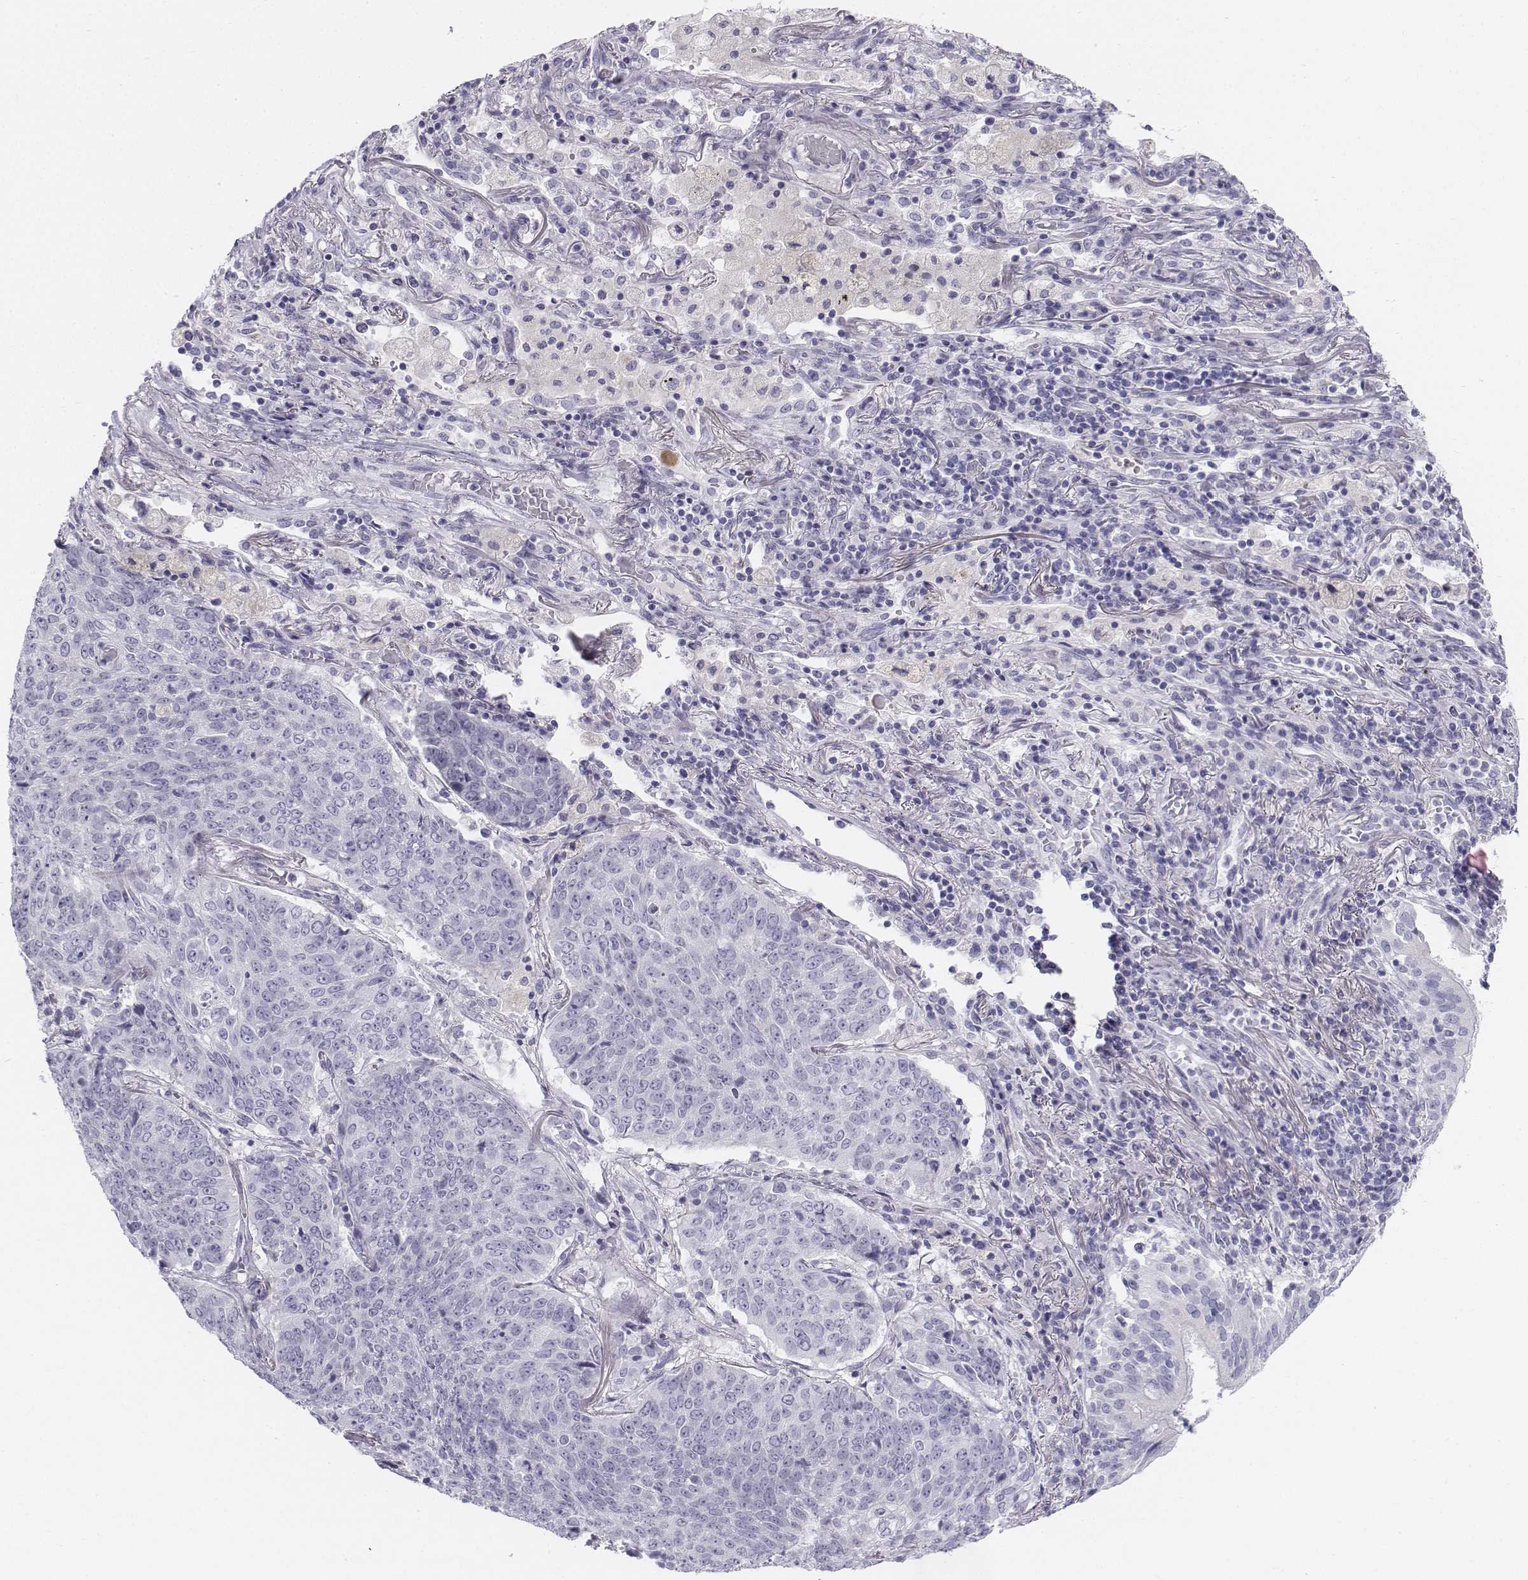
{"staining": {"intensity": "negative", "quantity": "none", "location": "none"}, "tissue": "lung cancer", "cell_type": "Tumor cells", "image_type": "cancer", "snomed": [{"axis": "morphology", "description": "Normal tissue, NOS"}, {"axis": "morphology", "description": "Squamous cell carcinoma, NOS"}, {"axis": "topography", "description": "Bronchus"}, {"axis": "topography", "description": "Lung"}], "caption": "Lung squamous cell carcinoma was stained to show a protein in brown. There is no significant staining in tumor cells. Nuclei are stained in blue.", "gene": "TH", "patient": {"sex": "male", "age": 64}}